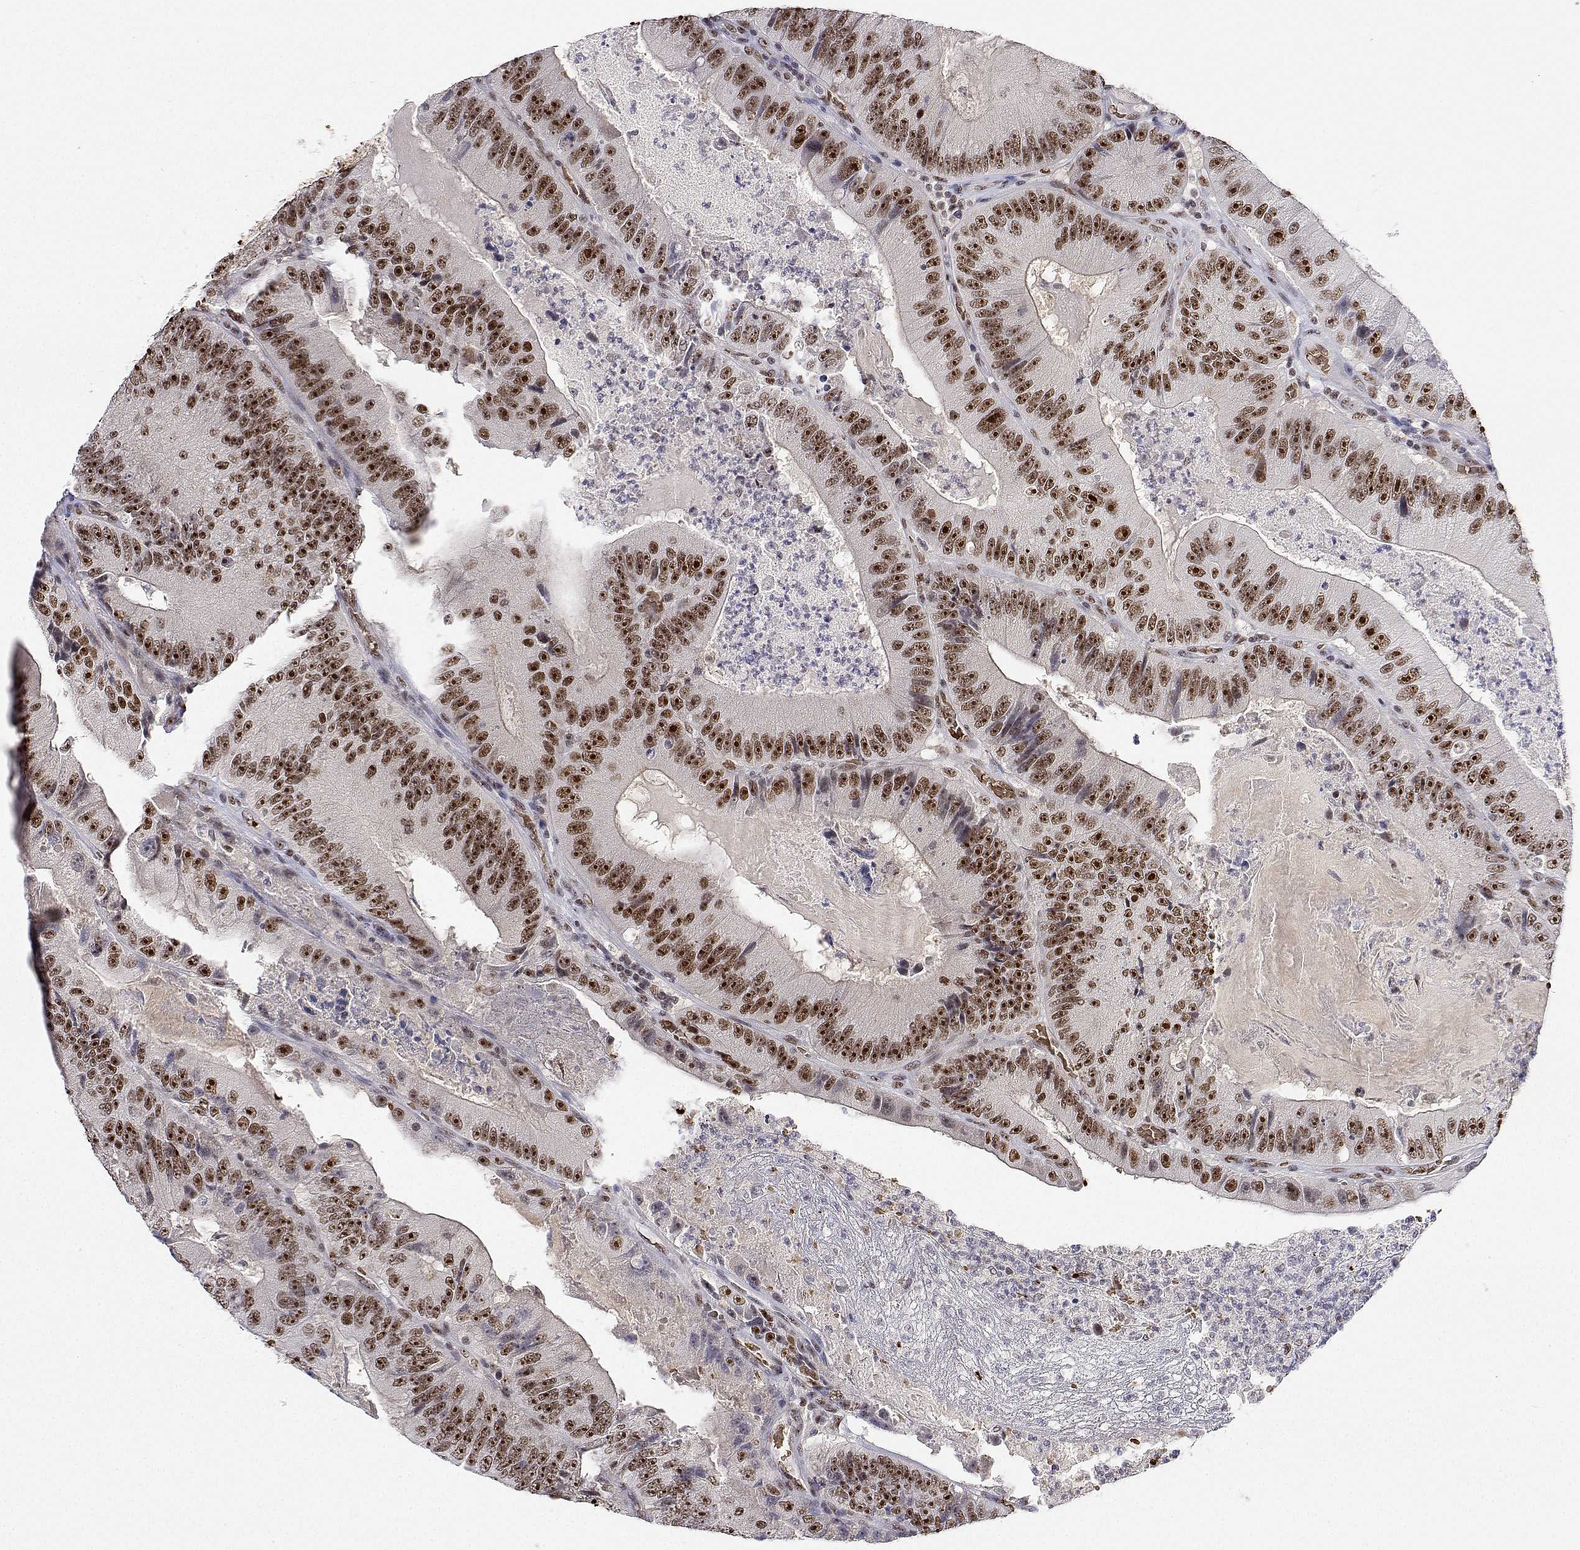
{"staining": {"intensity": "moderate", "quantity": ">75%", "location": "nuclear"}, "tissue": "colorectal cancer", "cell_type": "Tumor cells", "image_type": "cancer", "snomed": [{"axis": "morphology", "description": "Adenocarcinoma, NOS"}, {"axis": "topography", "description": "Colon"}], "caption": "Immunohistochemistry (IHC) (DAB) staining of human adenocarcinoma (colorectal) demonstrates moderate nuclear protein staining in about >75% of tumor cells. (DAB IHC with brightfield microscopy, high magnification).", "gene": "ADAR", "patient": {"sex": "female", "age": 86}}